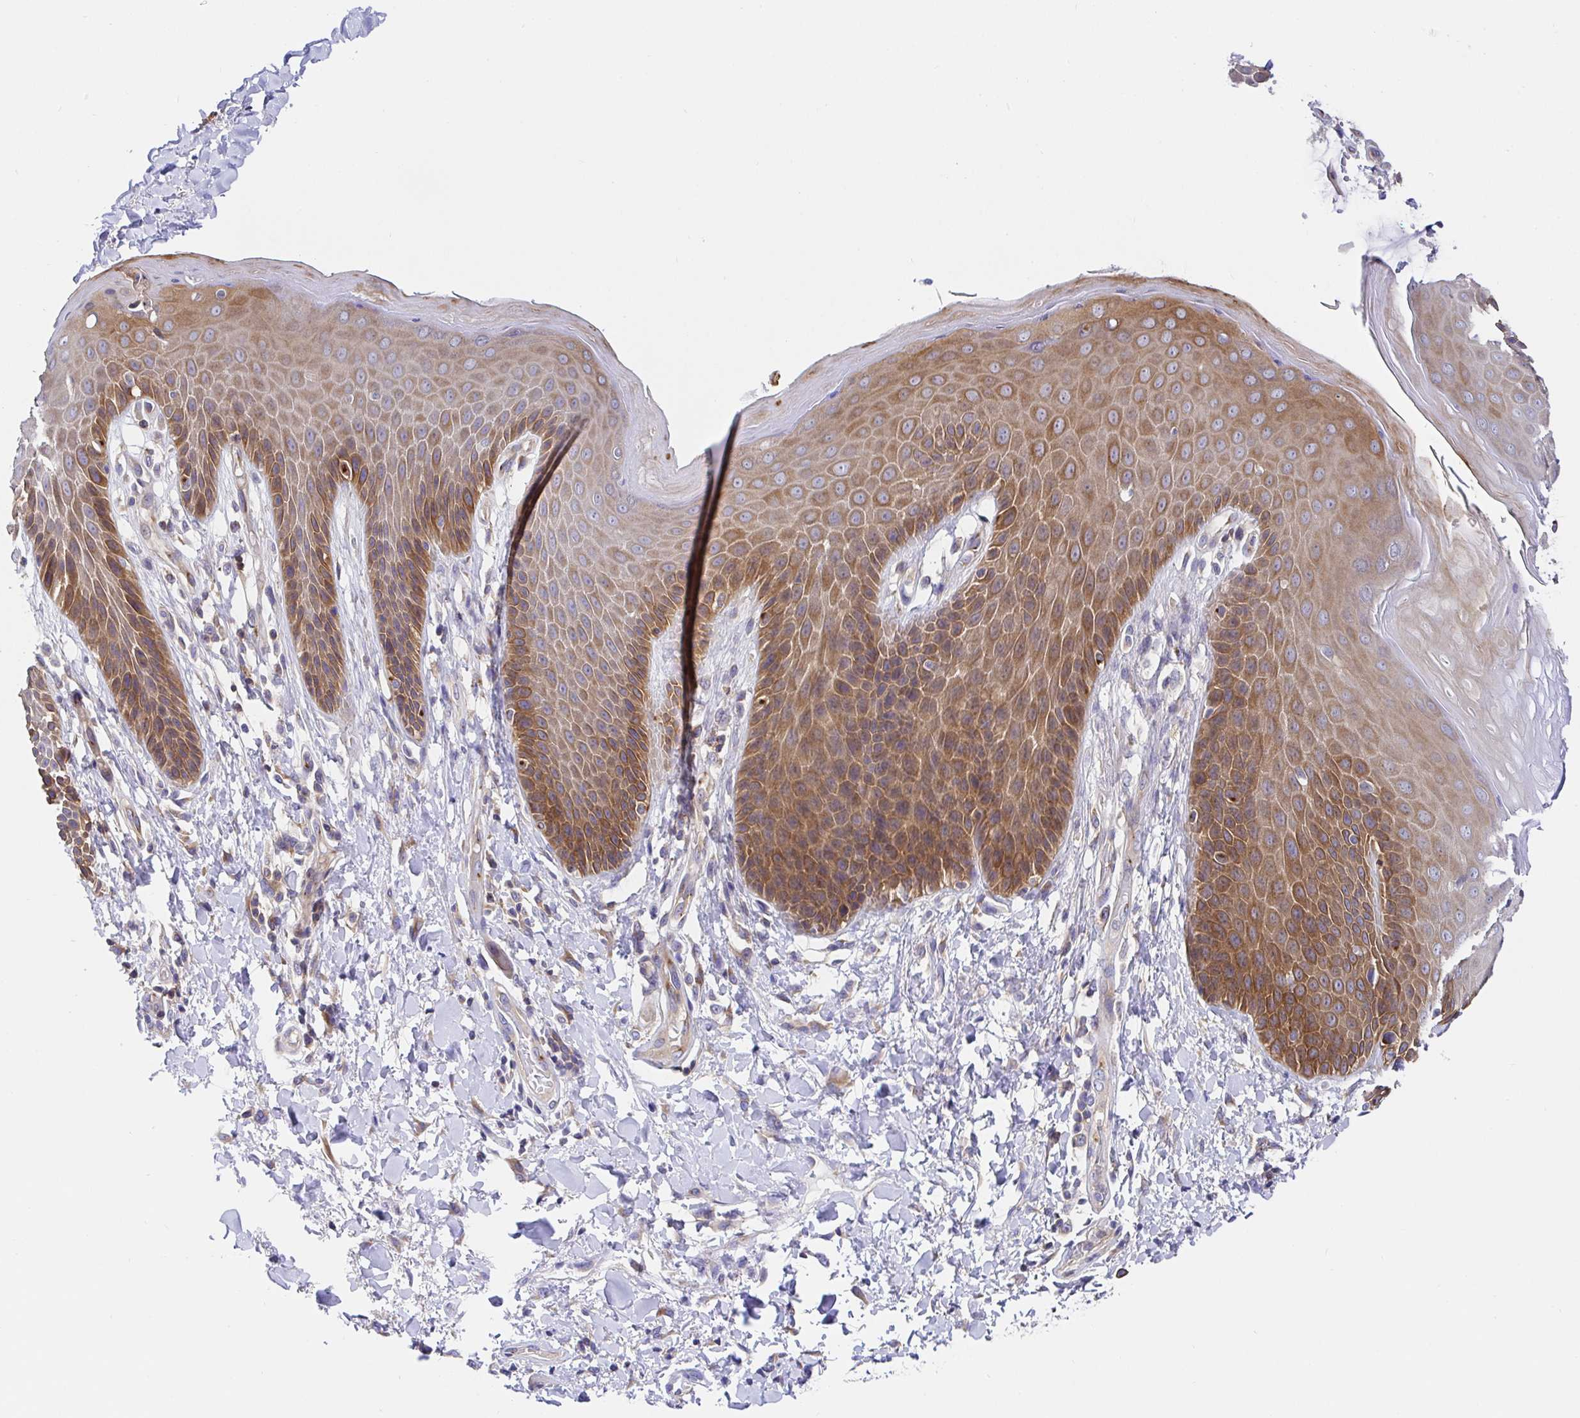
{"staining": {"intensity": "strong", "quantity": "25%-75%", "location": "cytoplasmic/membranous"}, "tissue": "skin", "cell_type": "Epidermal cells", "image_type": "normal", "snomed": [{"axis": "morphology", "description": "Normal tissue, NOS"}, {"axis": "topography", "description": "Anal"}, {"axis": "topography", "description": "Peripheral nerve tissue"}], "caption": "A photomicrograph of skin stained for a protein displays strong cytoplasmic/membranous brown staining in epidermal cells.", "gene": "GOLGA1", "patient": {"sex": "male", "age": 51}}